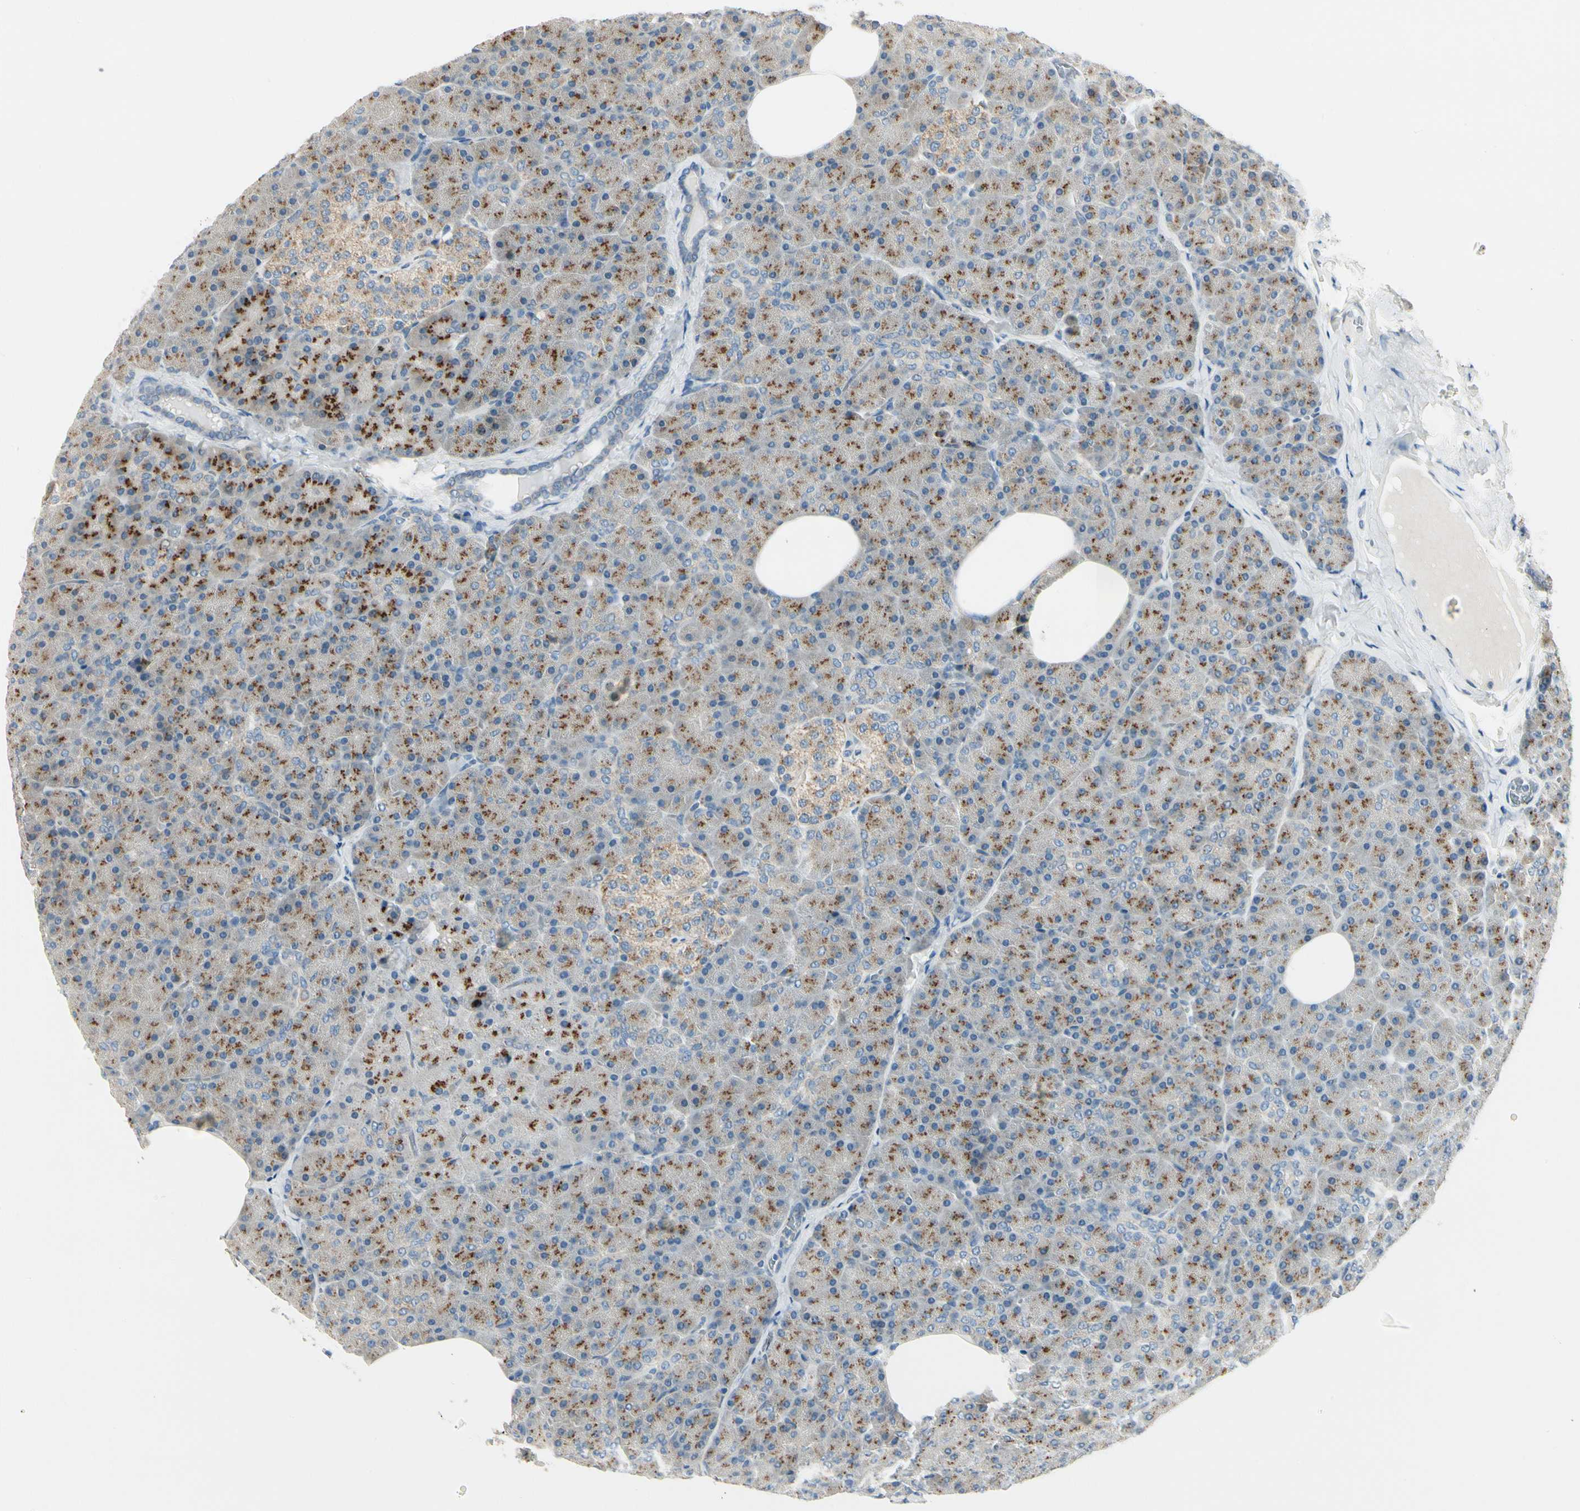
{"staining": {"intensity": "moderate", "quantity": ">75%", "location": "cytoplasmic/membranous"}, "tissue": "pancreas", "cell_type": "Exocrine glandular cells", "image_type": "normal", "snomed": [{"axis": "morphology", "description": "Normal tissue, NOS"}, {"axis": "topography", "description": "Pancreas"}], "caption": "High-magnification brightfield microscopy of unremarkable pancreas stained with DAB (brown) and counterstained with hematoxylin (blue). exocrine glandular cells exhibit moderate cytoplasmic/membranous staining is present in approximately>75% of cells. The staining was performed using DAB to visualize the protein expression in brown, while the nuclei were stained in blue with hematoxylin (Magnification: 20x).", "gene": "MANSC1", "patient": {"sex": "female", "age": 35}}